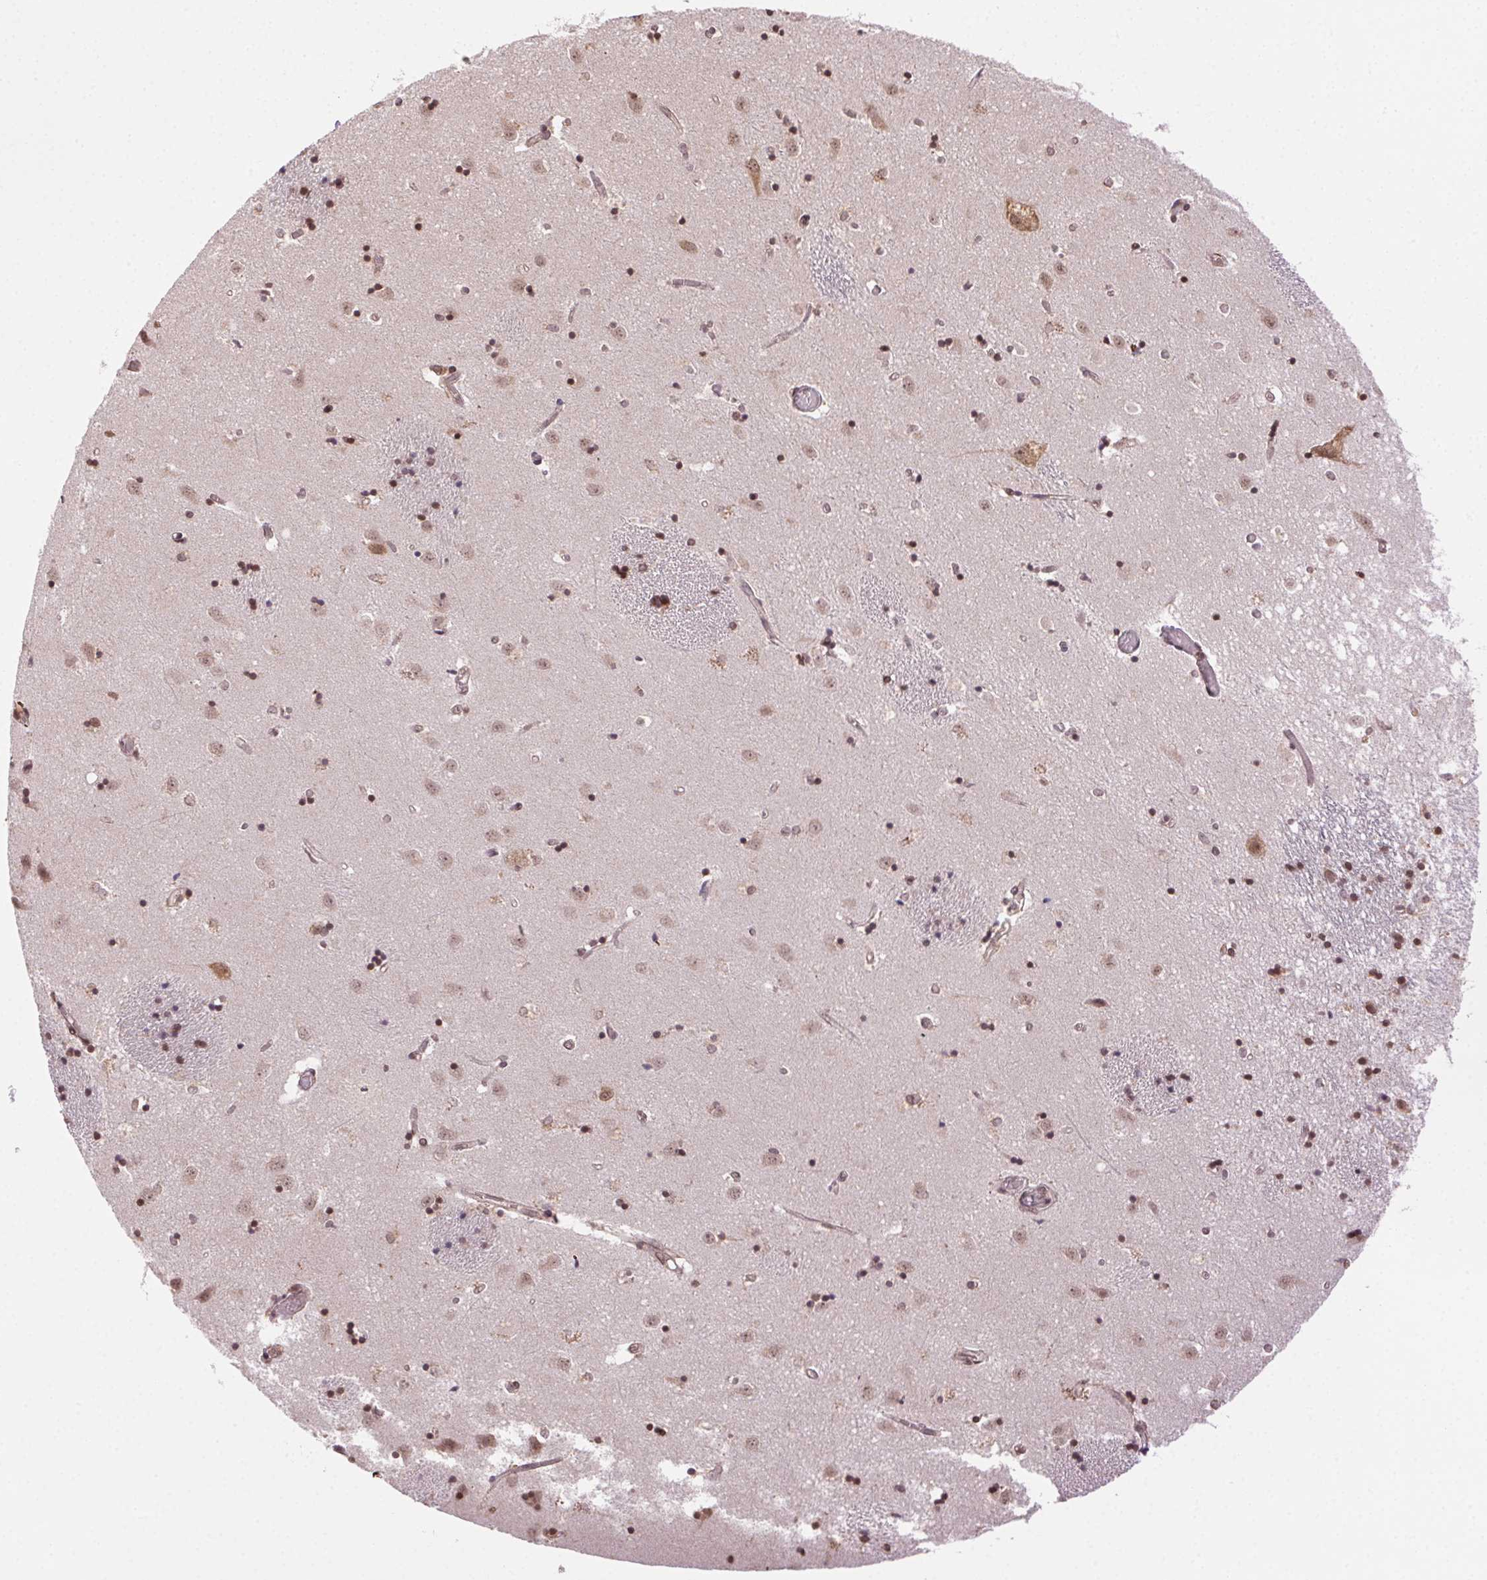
{"staining": {"intensity": "weak", "quantity": "25%-75%", "location": "nuclear"}, "tissue": "caudate", "cell_type": "Glial cells", "image_type": "normal", "snomed": [{"axis": "morphology", "description": "Normal tissue, NOS"}, {"axis": "topography", "description": "Lateral ventricle wall"}], "caption": "A low amount of weak nuclear staining is identified in about 25%-75% of glial cells in unremarkable caudate. (DAB IHC with brightfield microscopy, high magnification).", "gene": "TREML4", "patient": {"sex": "male", "age": 54}}